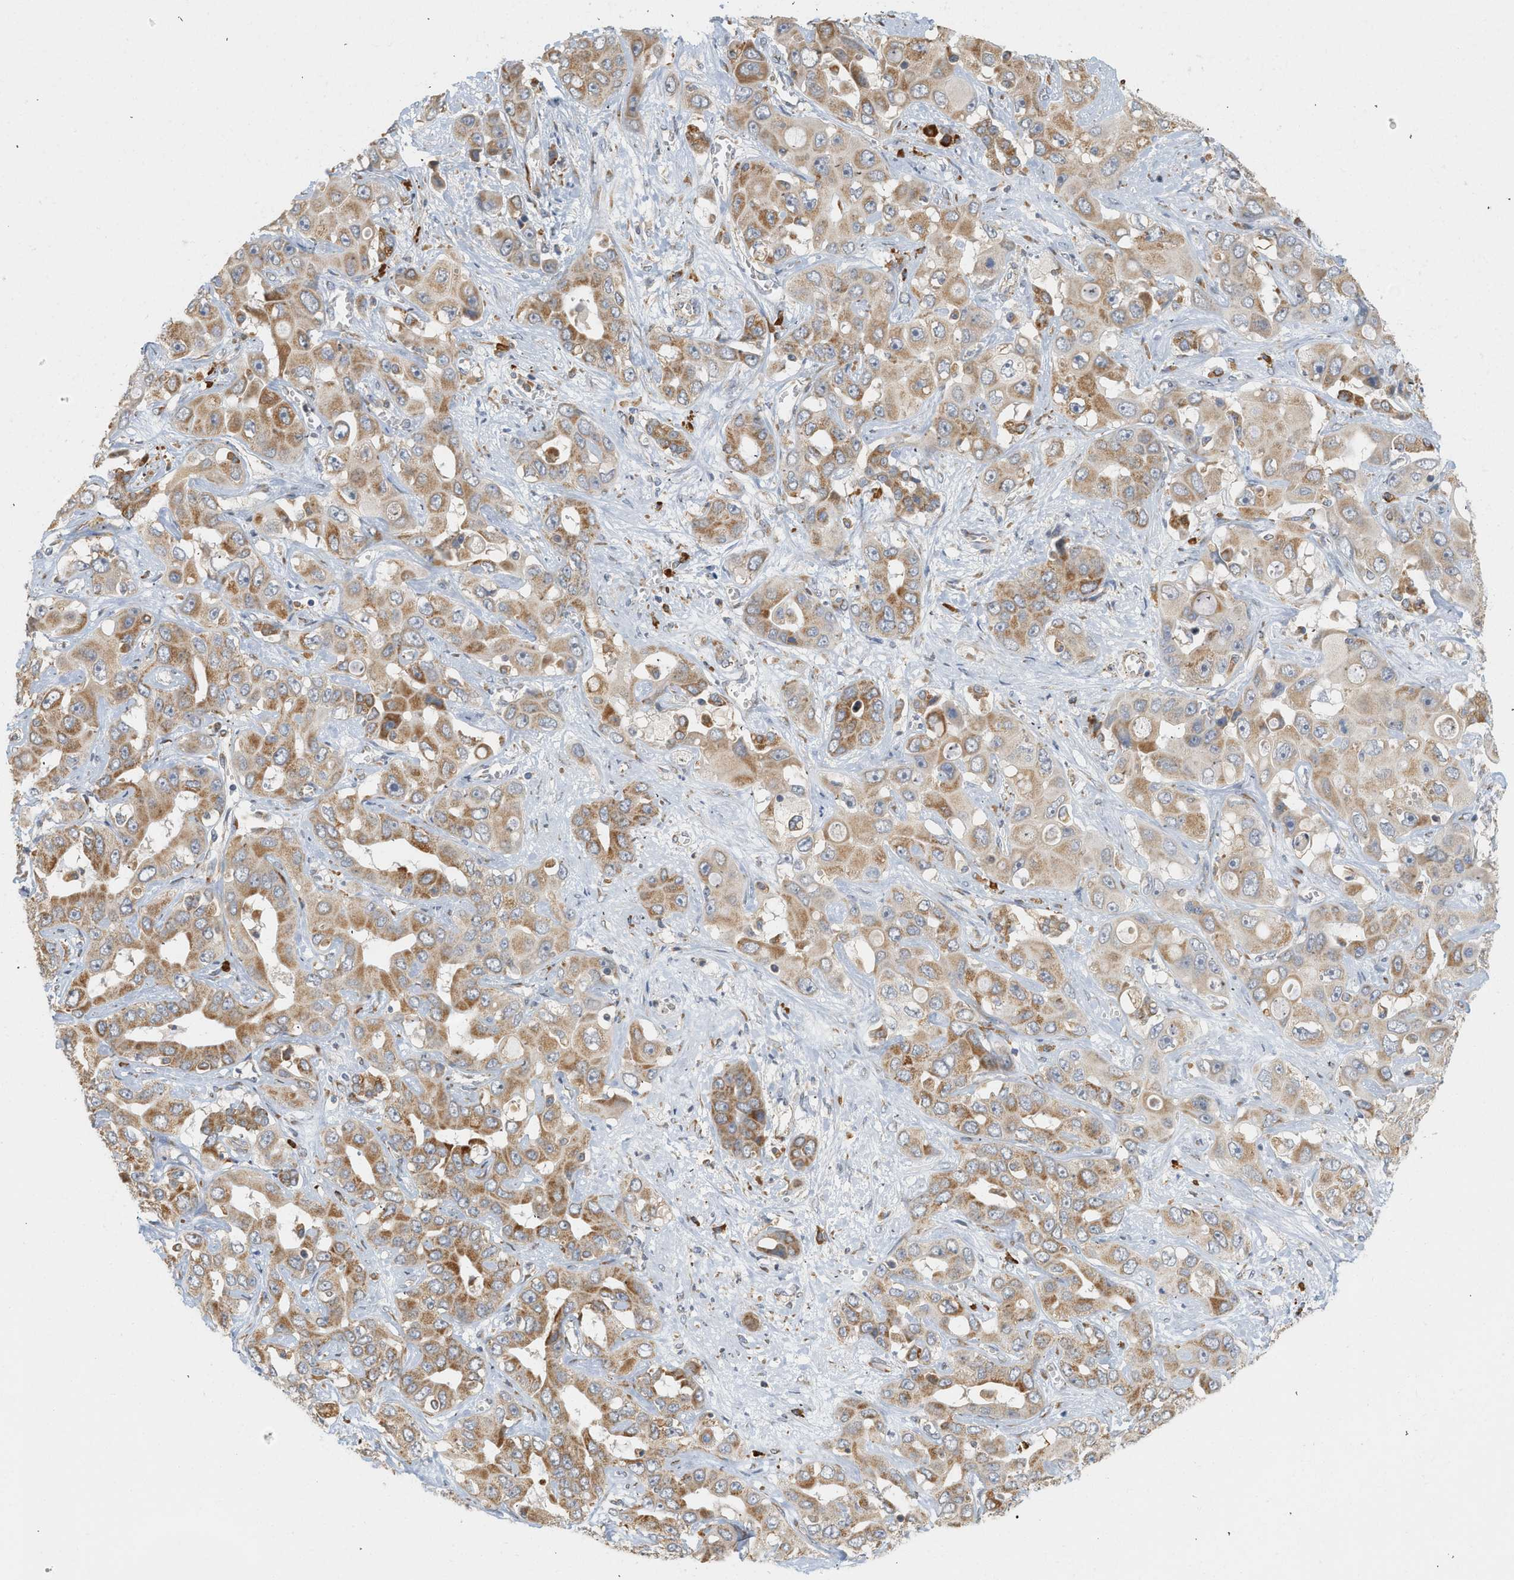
{"staining": {"intensity": "moderate", "quantity": ">75%", "location": "cytoplasmic/membranous"}, "tissue": "liver cancer", "cell_type": "Tumor cells", "image_type": "cancer", "snomed": [{"axis": "morphology", "description": "Cholangiocarcinoma"}, {"axis": "topography", "description": "Liver"}], "caption": "Protein analysis of liver cancer (cholangiocarcinoma) tissue displays moderate cytoplasmic/membranous positivity in about >75% of tumor cells.", "gene": "SVOP", "patient": {"sex": "female", "age": 52}}